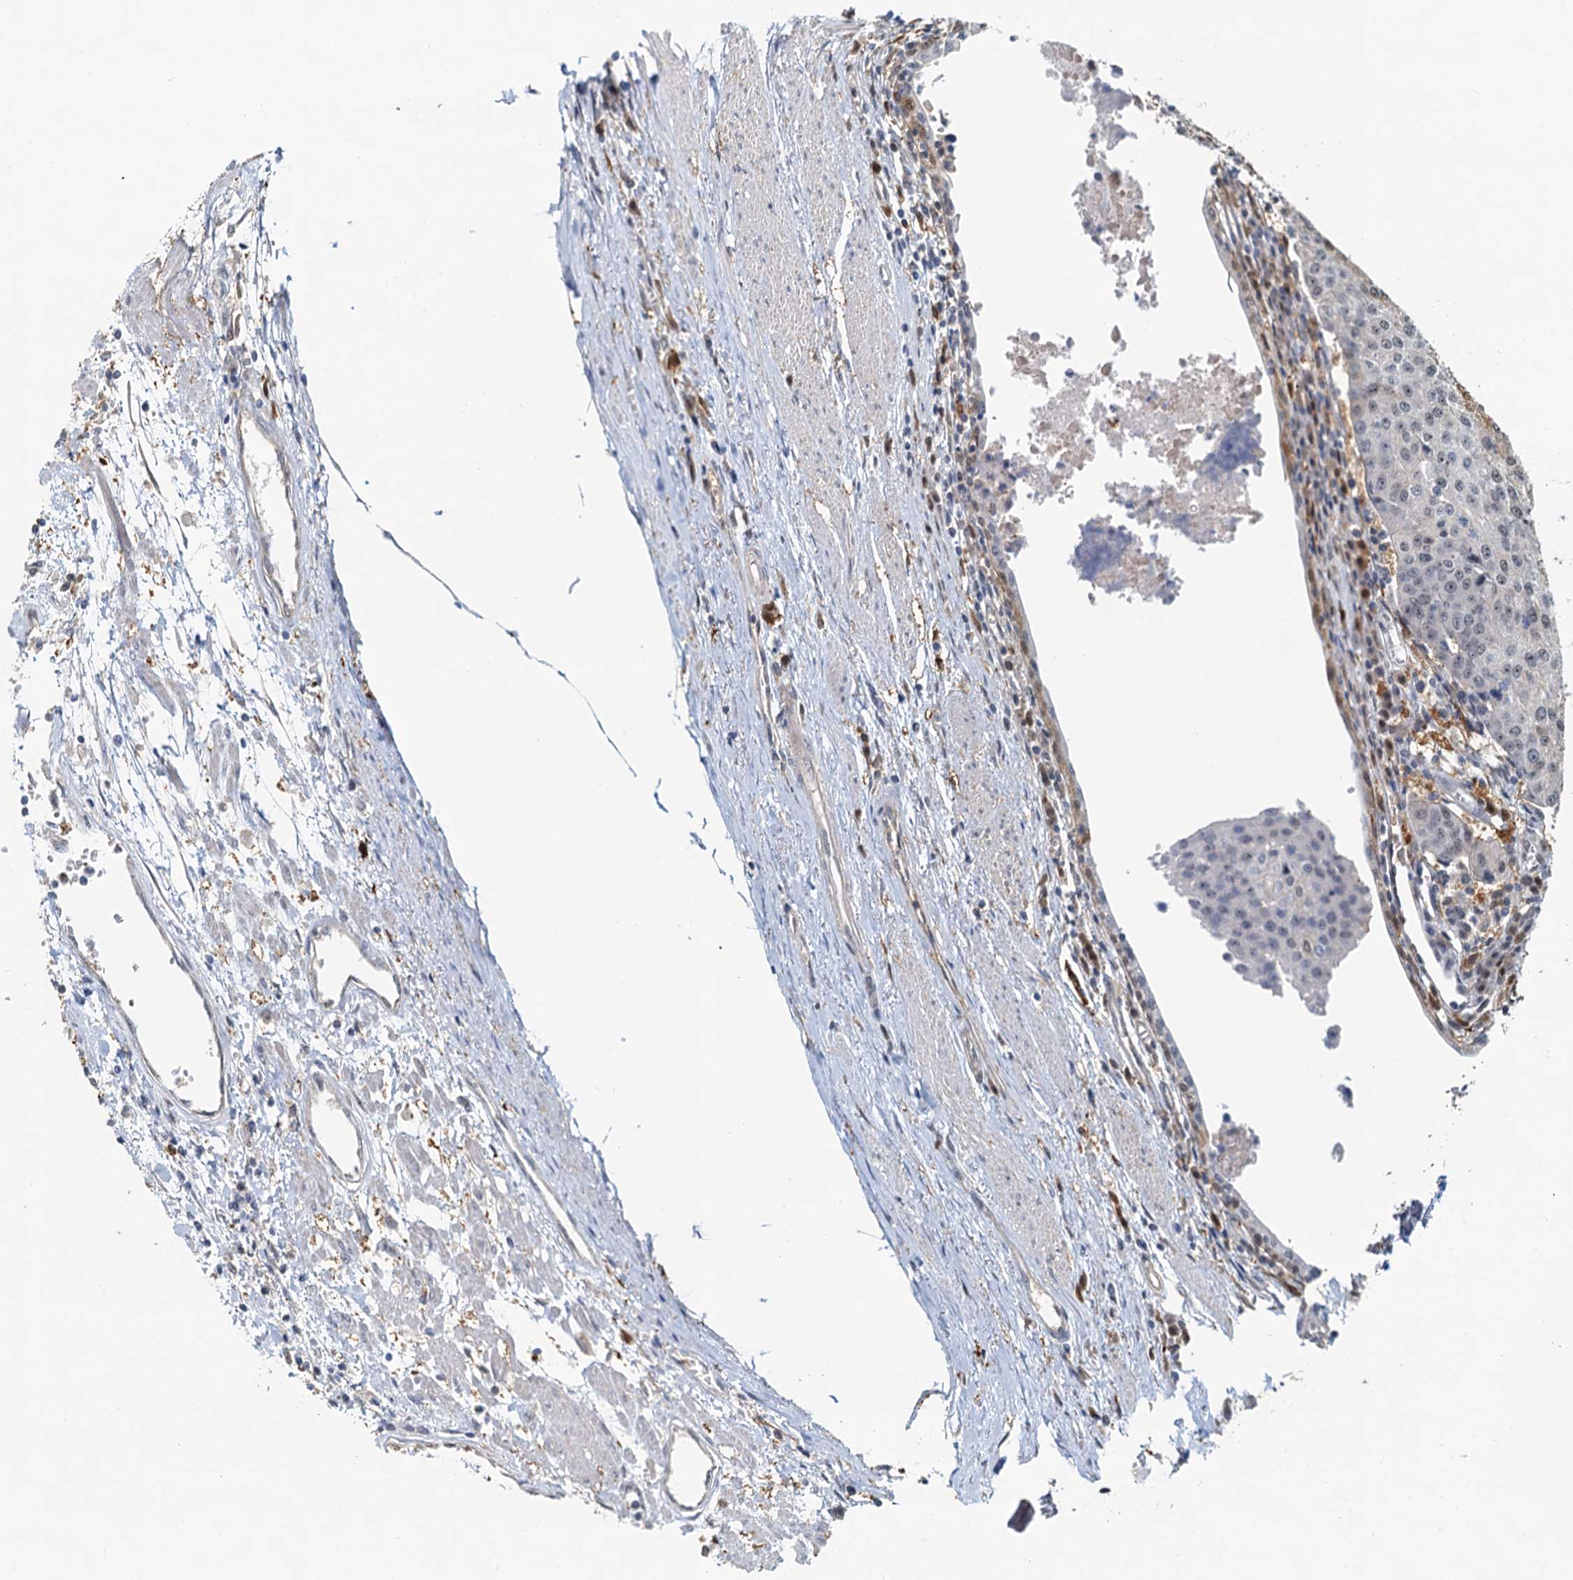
{"staining": {"intensity": "negative", "quantity": "none", "location": "none"}, "tissue": "urothelial cancer", "cell_type": "Tumor cells", "image_type": "cancer", "snomed": [{"axis": "morphology", "description": "Urothelial carcinoma, High grade"}, {"axis": "topography", "description": "Urinary bladder"}], "caption": "Immunohistochemistry (IHC) of urothelial carcinoma (high-grade) exhibits no positivity in tumor cells. The staining is performed using DAB (3,3'-diaminobenzidine) brown chromogen with nuclei counter-stained in using hematoxylin.", "gene": "SPINDOC", "patient": {"sex": "female", "age": 85}}